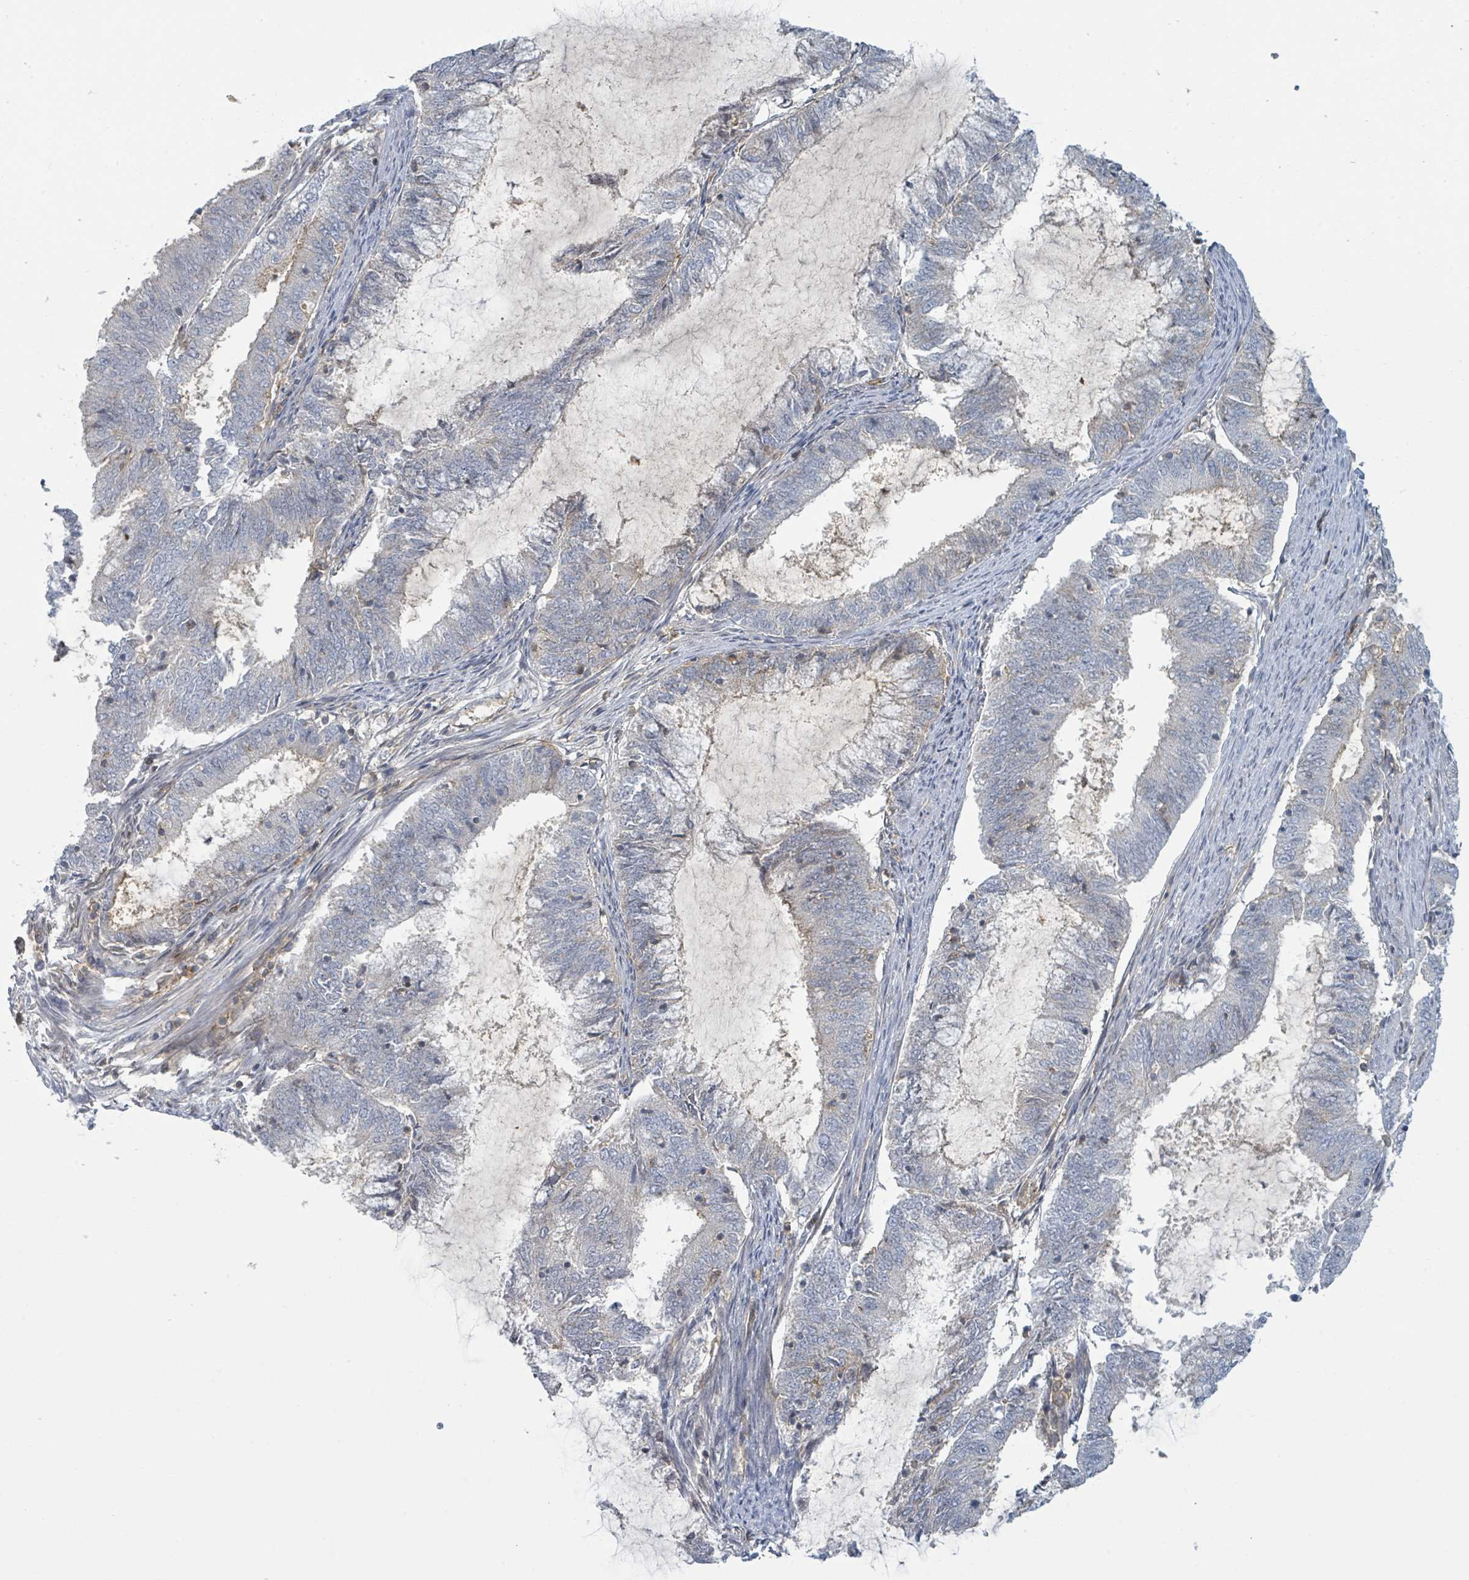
{"staining": {"intensity": "negative", "quantity": "none", "location": "none"}, "tissue": "endometrial cancer", "cell_type": "Tumor cells", "image_type": "cancer", "snomed": [{"axis": "morphology", "description": "Adenocarcinoma, NOS"}, {"axis": "topography", "description": "Endometrium"}], "caption": "There is no significant staining in tumor cells of endometrial cancer (adenocarcinoma).", "gene": "TNFRSF14", "patient": {"sex": "female", "age": 51}}